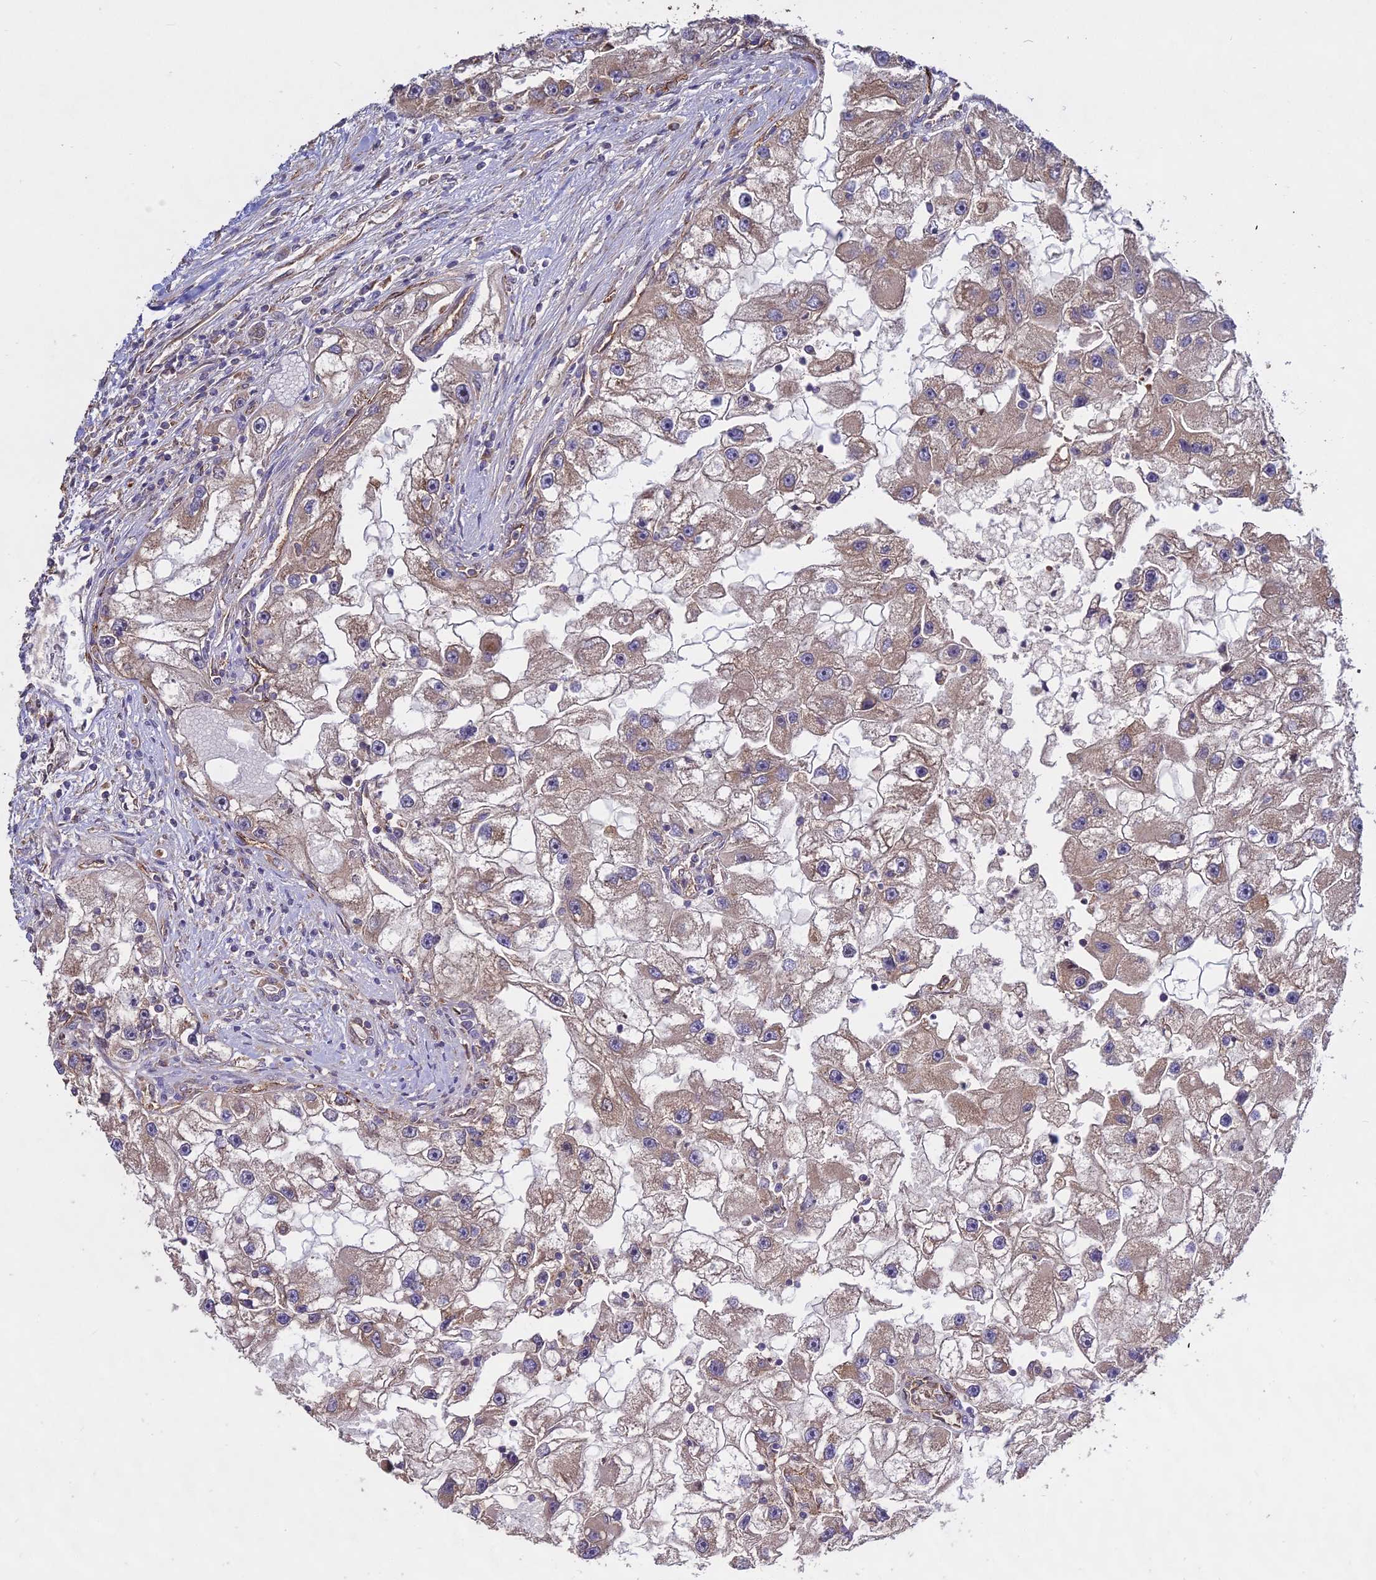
{"staining": {"intensity": "weak", "quantity": "25%-75%", "location": "cytoplasmic/membranous"}, "tissue": "renal cancer", "cell_type": "Tumor cells", "image_type": "cancer", "snomed": [{"axis": "morphology", "description": "Adenocarcinoma, NOS"}, {"axis": "topography", "description": "Kidney"}], "caption": "Protein analysis of renal cancer (adenocarcinoma) tissue reveals weak cytoplasmic/membranous positivity in approximately 25%-75% of tumor cells.", "gene": "GRTP1", "patient": {"sex": "male", "age": 63}}